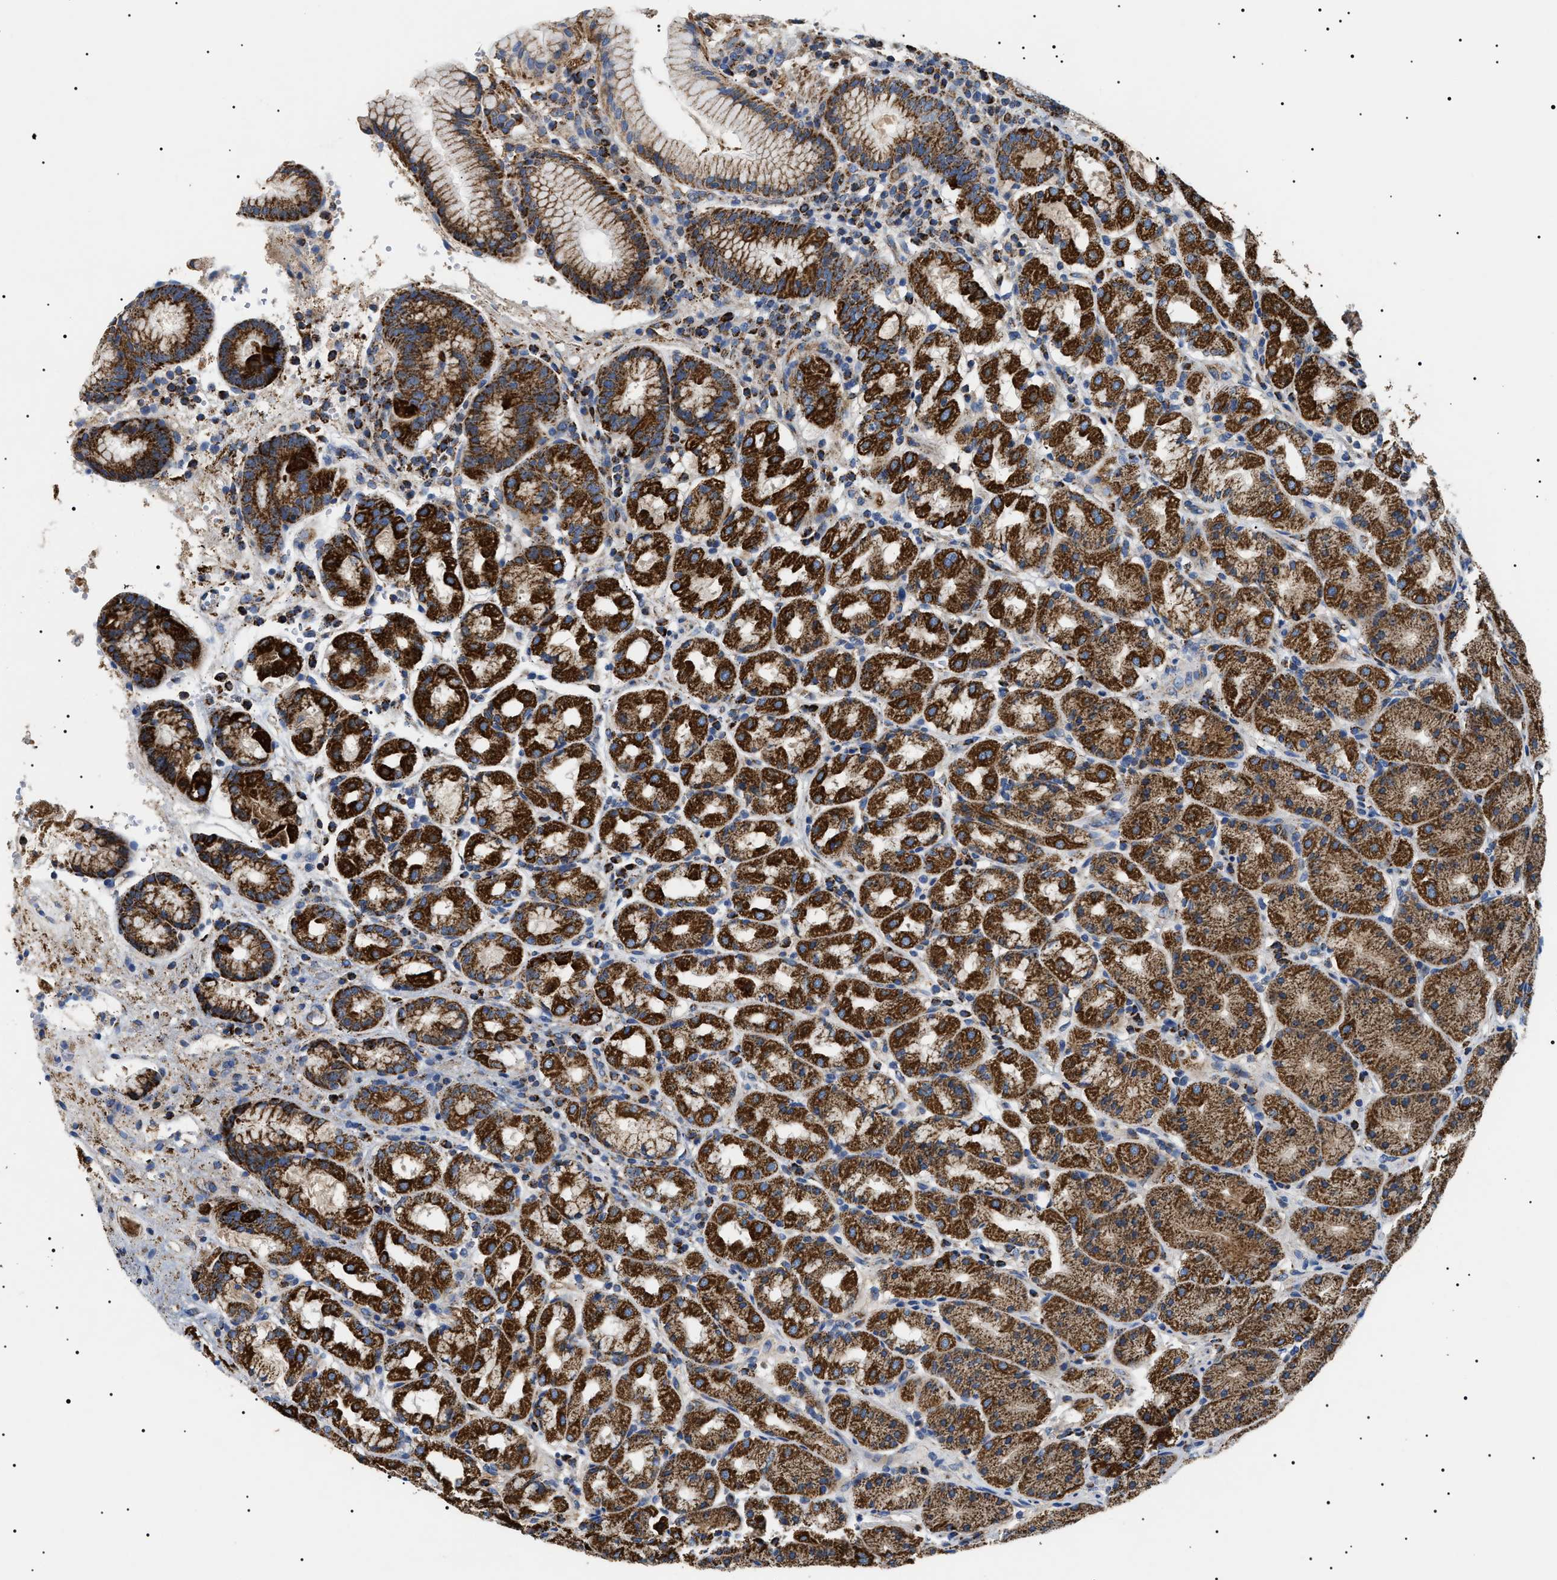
{"staining": {"intensity": "strong", "quantity": ">75%", "location": "cytoplasmic/membranous"}, "tissue": "stomach", "cell_type": "Glandular cells", "image_type": "normal", "snomed": [{"axis": "morphology", "description": "Normal tissue, NOS"}, {"axis": "topography", "description": "Stomach"}, {"axis": "topography", "description": "Stomach, lower"}], "caption": "Human stomach stained for a protein (brown) shows strong cytoplasmic/membranous positive positivity in approximately >75% of glandular cells.", "gene": "OXSM", "patient": {"sex": "female", "age": 56}}